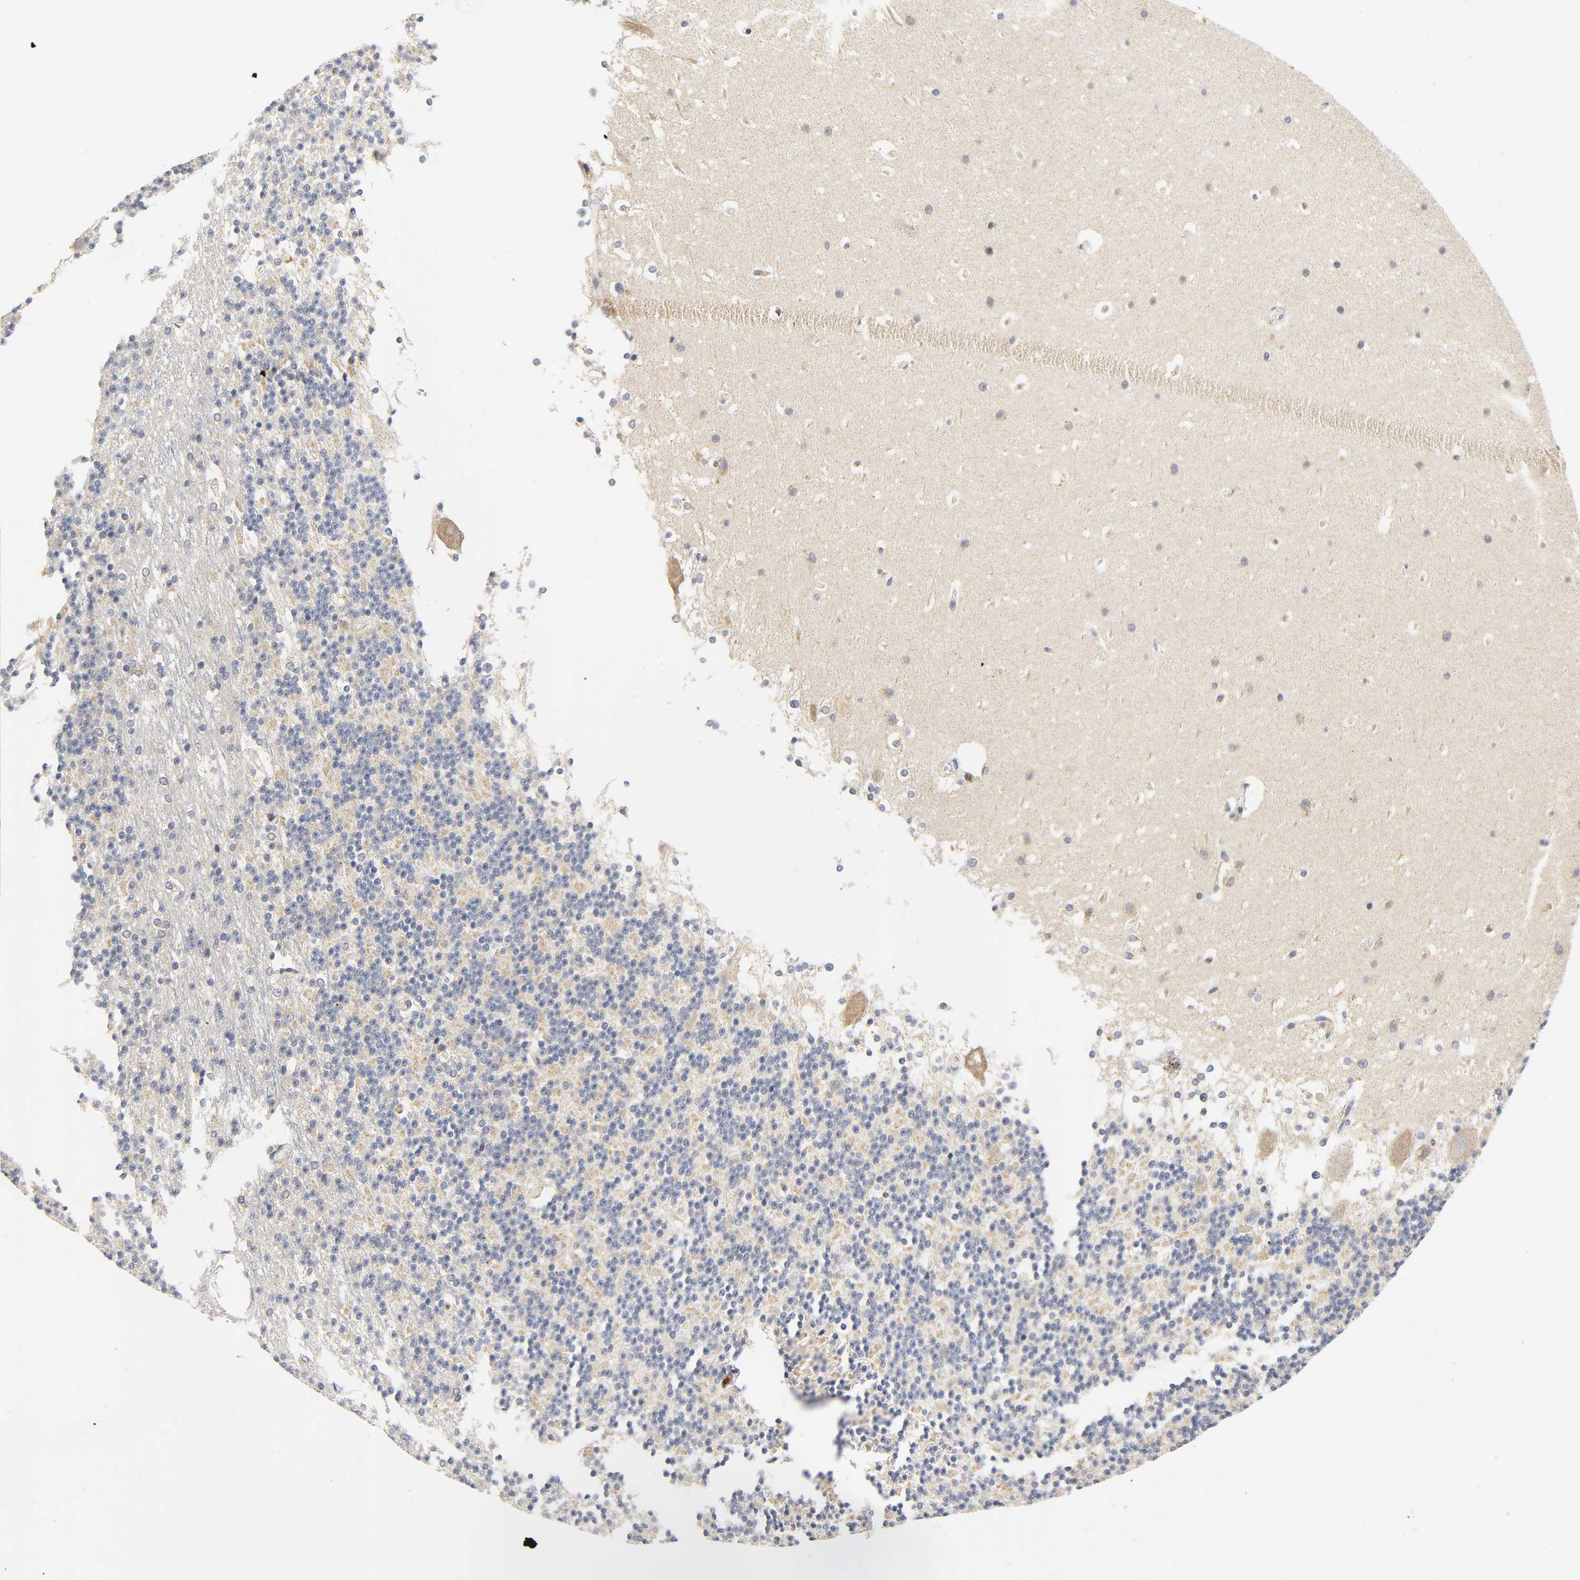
{"staining": {"intensity": "negative", "quantity": "none", "location": "none"}, "tissue": "cerebellum", "cell_type": "Cells in granular layer", "image_type": "normal", "snomed": [{"axis": "morphology", "description": "Normal tissue, NOS"}, {"axis": "topography", "description": "Cerebellum"}], "caption": "Histopathology image shows no protein expression in cells in granular layer of benign cerebellum.", "gene": "NRP1", "patient": {"sex": "female", "age": 19}}